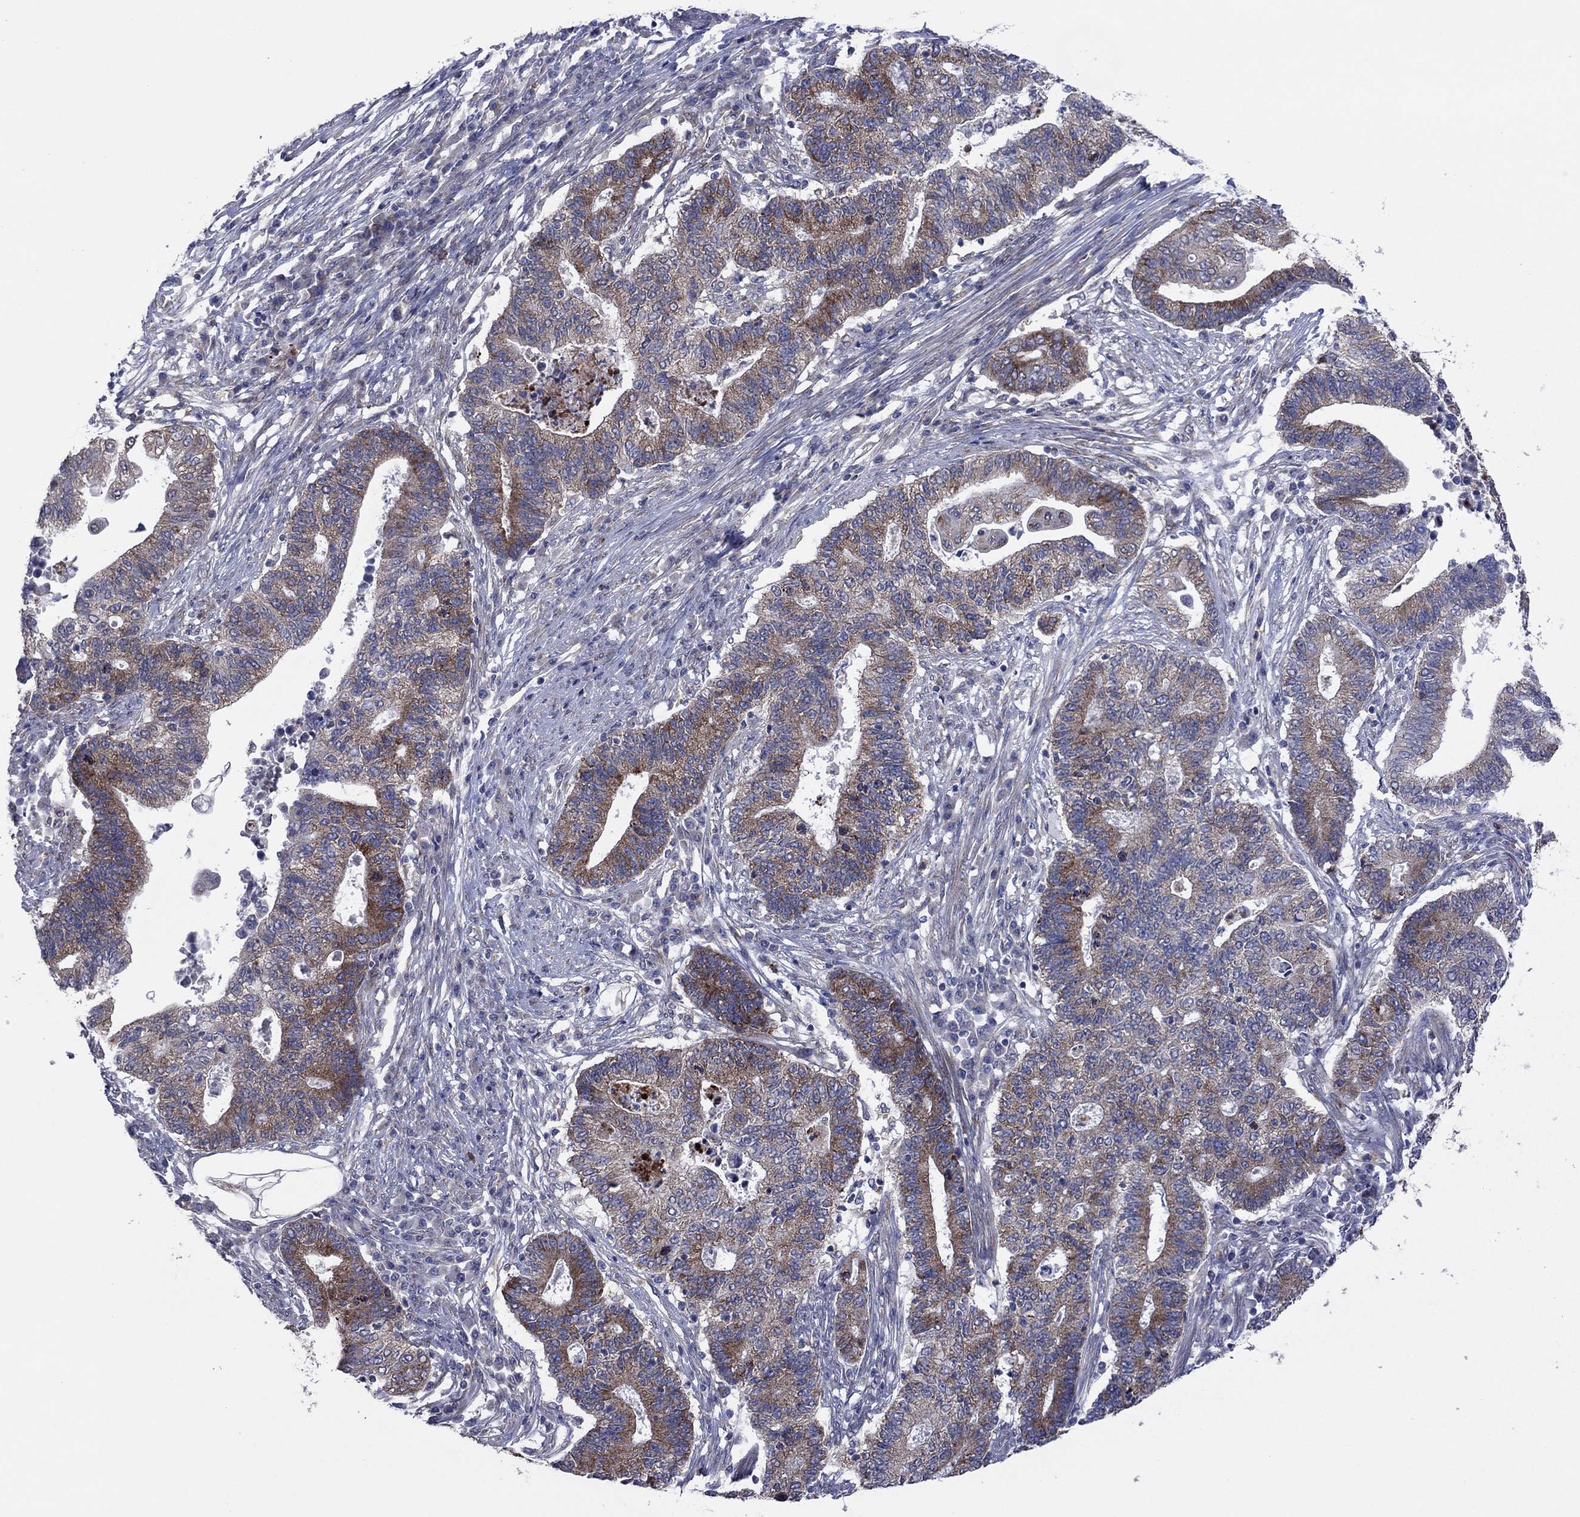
{"staining": {"intensity": "strong", "quantity": "<25%", "location": "cytoplasmic/membranous"}, "tissue": "endometrial cancer", "cell_type": "Tumor cells", "image_type": "cancer", "snomed": [{"axis": "morphology", "description": "Adenocarcinoma, NOS"}, {"axis": "topography", "description": "Uterus"}, {"axis": "topography", "description": "Endometrium"}], "caption": "Endometrial adenocarcinoma was stained to show a protein in brown. There is medium levels of strong cytoplasmic/membranous positivity in about <25% of tumor cells.", "gene": "GPR155", "patient": {"sex": "female", "age": 54}}